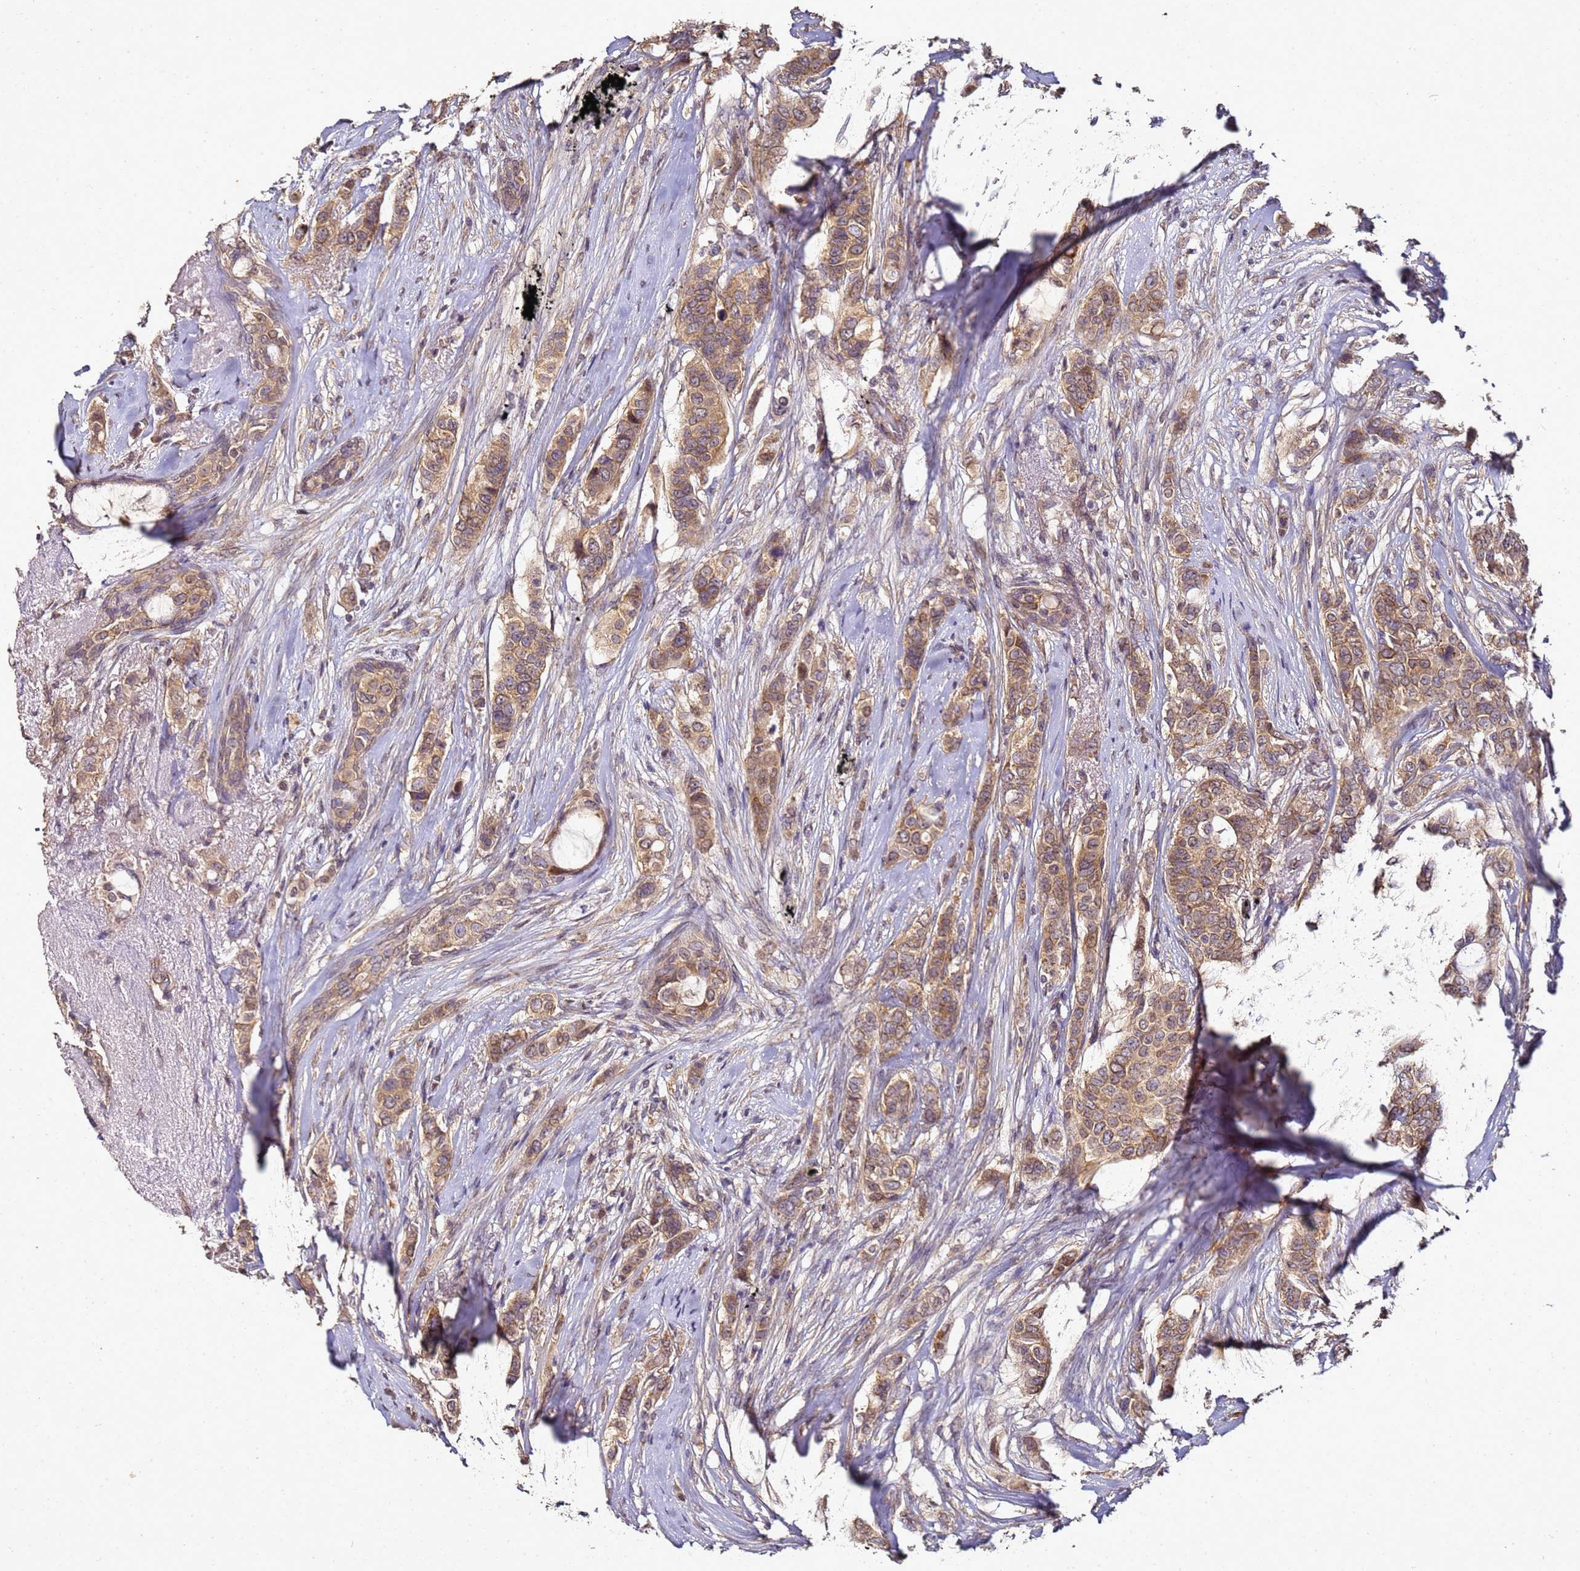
{"staining": {"intensity": "moderate", "quantity": ">75%", "location": "cytoplasmic/membranous"}, "tissue": "breast cancer", "cell_type": "Tumor cells", "image_type": "cancer", "snomed": [{"axis": "morphology", "description": "Lobular carcinoma"}, {"axis": "topography", "description": "Breast"}], "caption": "A high-resolution micrograph shows immunohistochemistry staining of breast lobular carcinoma, which exhibits moderate cytoplasmic/membranous staining in about >75% of tumor cells.", "gene": "ANKRD17", "patient": {"sex": "female", "age": 51}}